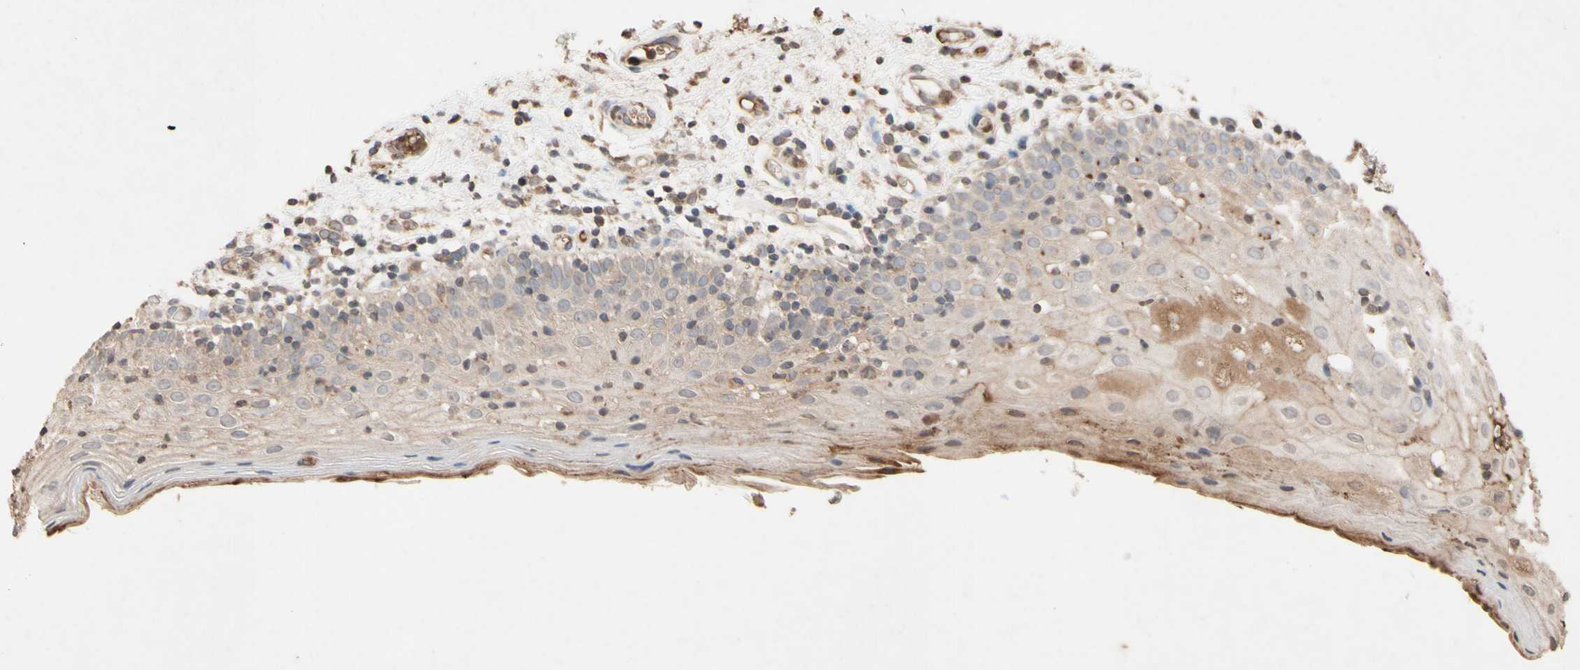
{"staining": {"intensity": "weak", "quantity": "25%-75%", "location": "cytoplasmic/membranous"}, "tissue": "oral mucosa", "cell_type": "Squamous epithelial cells", "image_type": "normal", "snomed": [{"axis": "morphology", "description": "Normal tissue, NOS"}, {"axis": "morphology", "description": "Squamous cell carcinoma, NOS"}, {"axis": "topography", "description": "Skeletal muscle"}, {"axis": "topography", "description": "Oral tissue"}], "caption": "Human oral mucosa stained with a protein marker demonstrates weak staining in squamous epithelial cells.", "gene": "NECTIN3", "patient": {"sex": "male", "age": 71}}